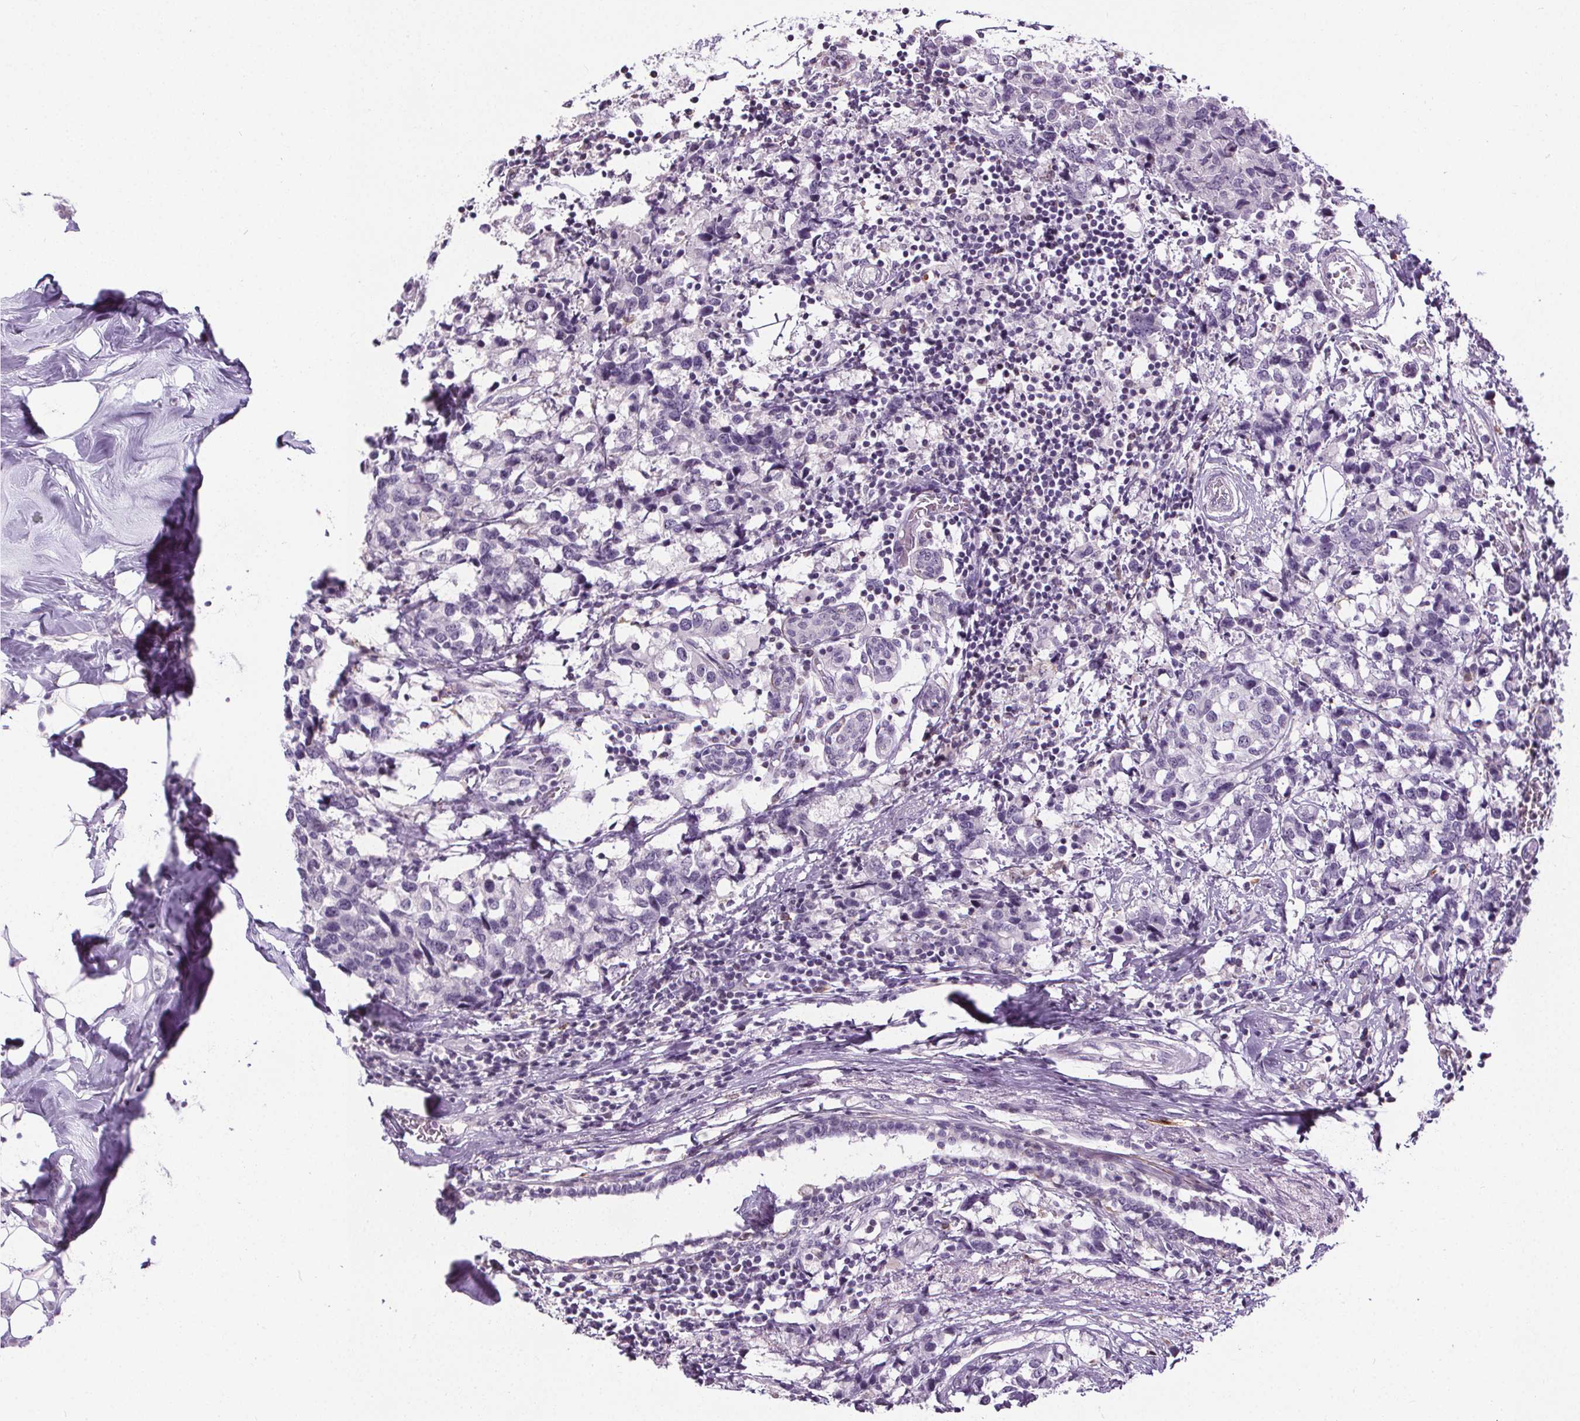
{"staining": {"intensity": "negative", "quantity": "none", "location": "none"}, "tissue": "breast cancer", "cell_type": "Tumor cells", "image_type": "cancer", "snomed": [{"axis": "morphology", "description": "Lobular carcinoma"}, {"axis": "topography", "description": "Breast"}], "caption": "Immunohistochemical staining of human breast cancer reveals no significant staining in tumor cells.", "gene": "TMEM240", "patient": {"sex": "female", "age": 59}}